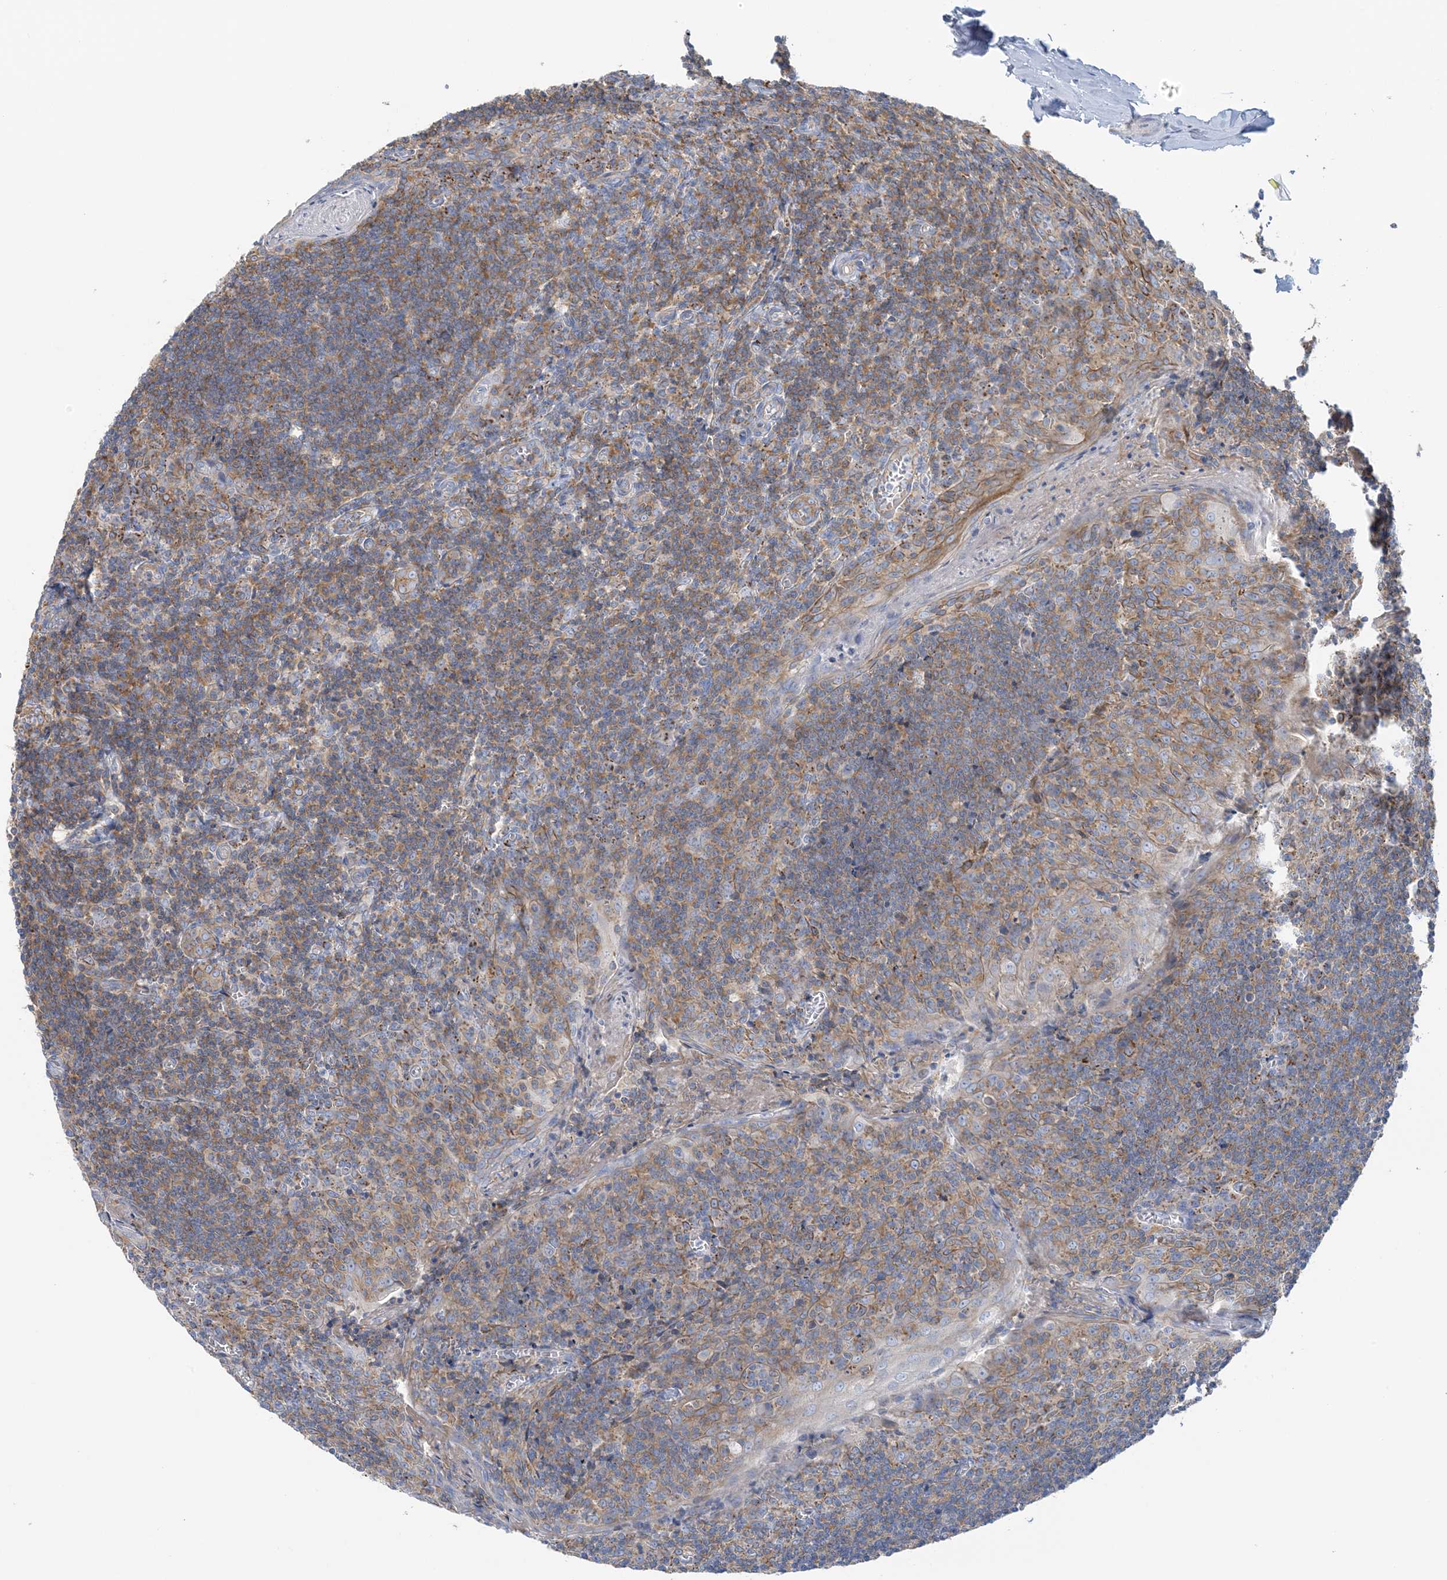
{"staining": {"intensity": "weak", "quantity": "25%-75%", "location": "cytoplasmic/membranous"}, "tissue": "tonsil", "cell_type": "Germinal center cells", "image_type": "normal", "snomed": [{"axis": "morphology", "description": "Normal tissue, NOS"}, {"axis": "topography", "description": "Tonsil"}], "caption": "Immunohistochemical staining of normal tonsil displays 25%-75% levels of weak cytoplasmic/membranous protein staining in about 25%-75% of germinal center cells. The protein of interest is stained brown, and the nuclei are stained in blue (DAB (3,3'-diaminobenzidine) IHC with brightfield microscopy, high magnification).", "gene": "CALHM5", "patient": {"sex": "male", "age": 27}}